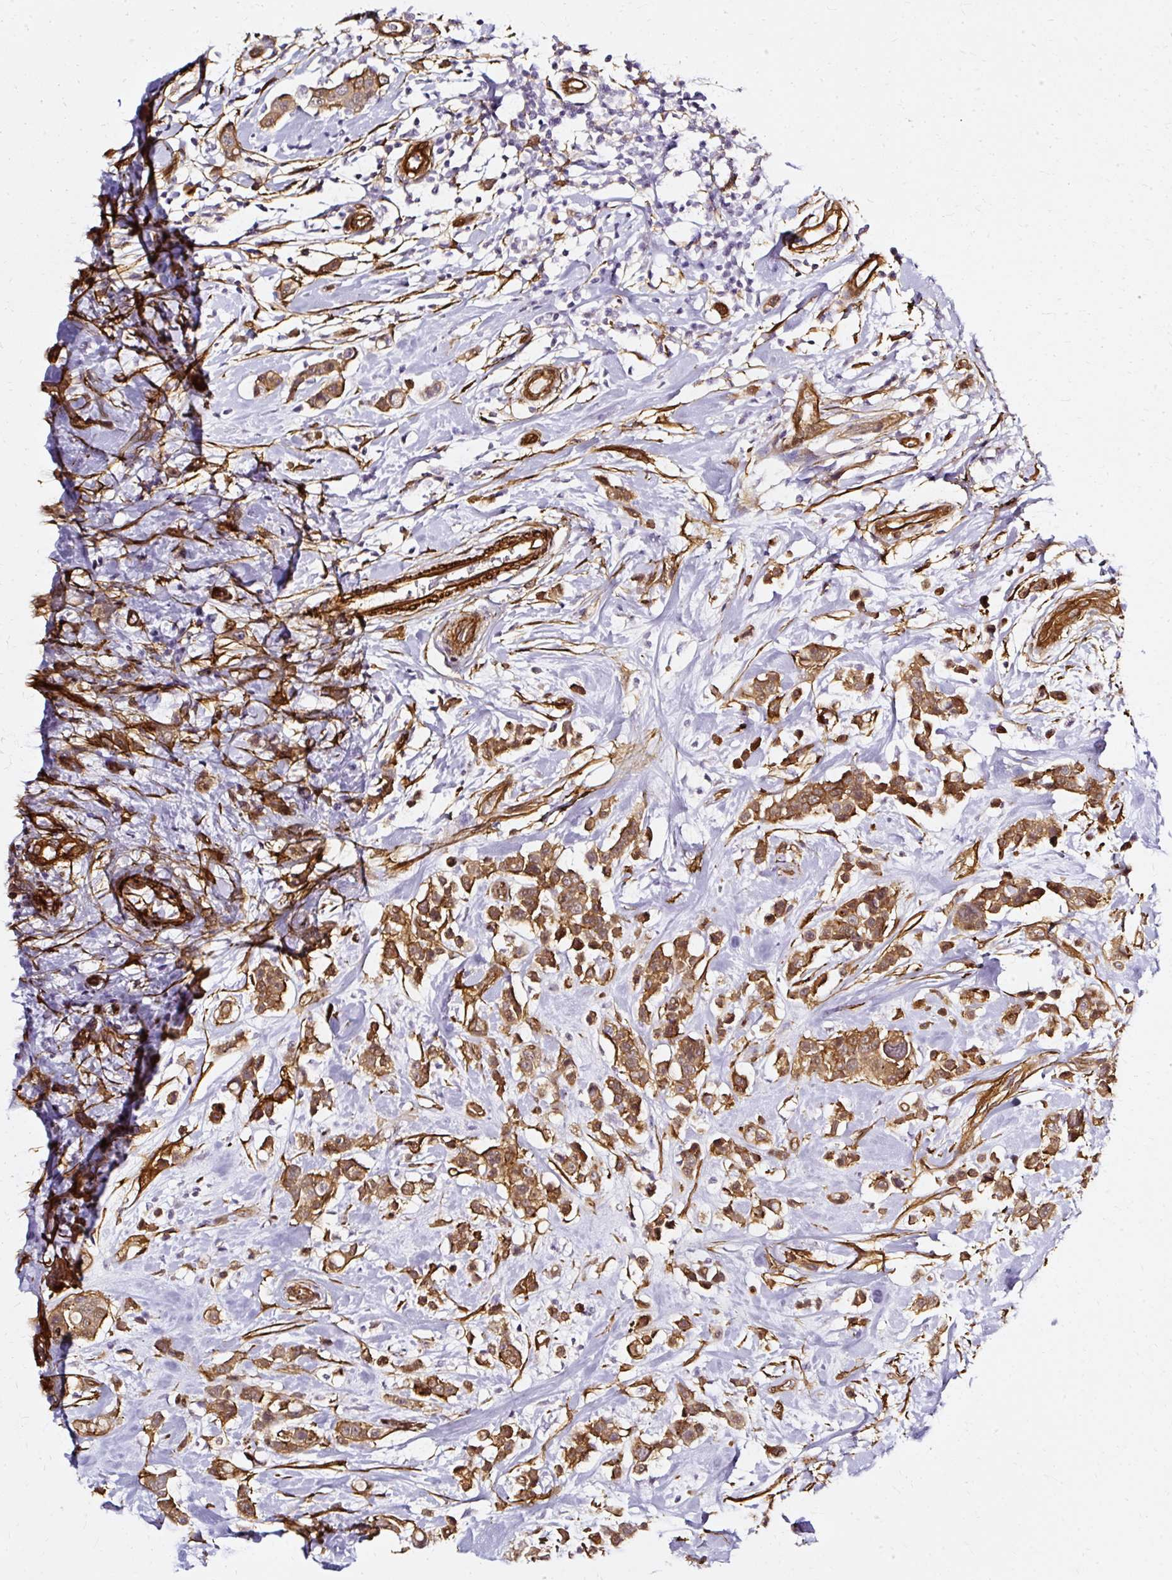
{"staining": {"intensity": "moderate", "quantity": ">75%", "location": "cytoplasmic/membranous,nuclear"}, "tissue": "breast cancer", "cell_type": "Tumor cells", "image_type": "cancer", "snomed": [{"axis": "morphology", "description": "Duct carcinoma"}, {"axis": "topography", "description": "Breast"}], "caption": "High-power microscopy captured an immunohistochemistry histopathology image of breast cancer, revealing moderate cytoplasmic/membranous and nuclear staining in approximately >75% of tumor cells.", "gene": "CNN3", "patient": {"sex": "female", "age": 27}}